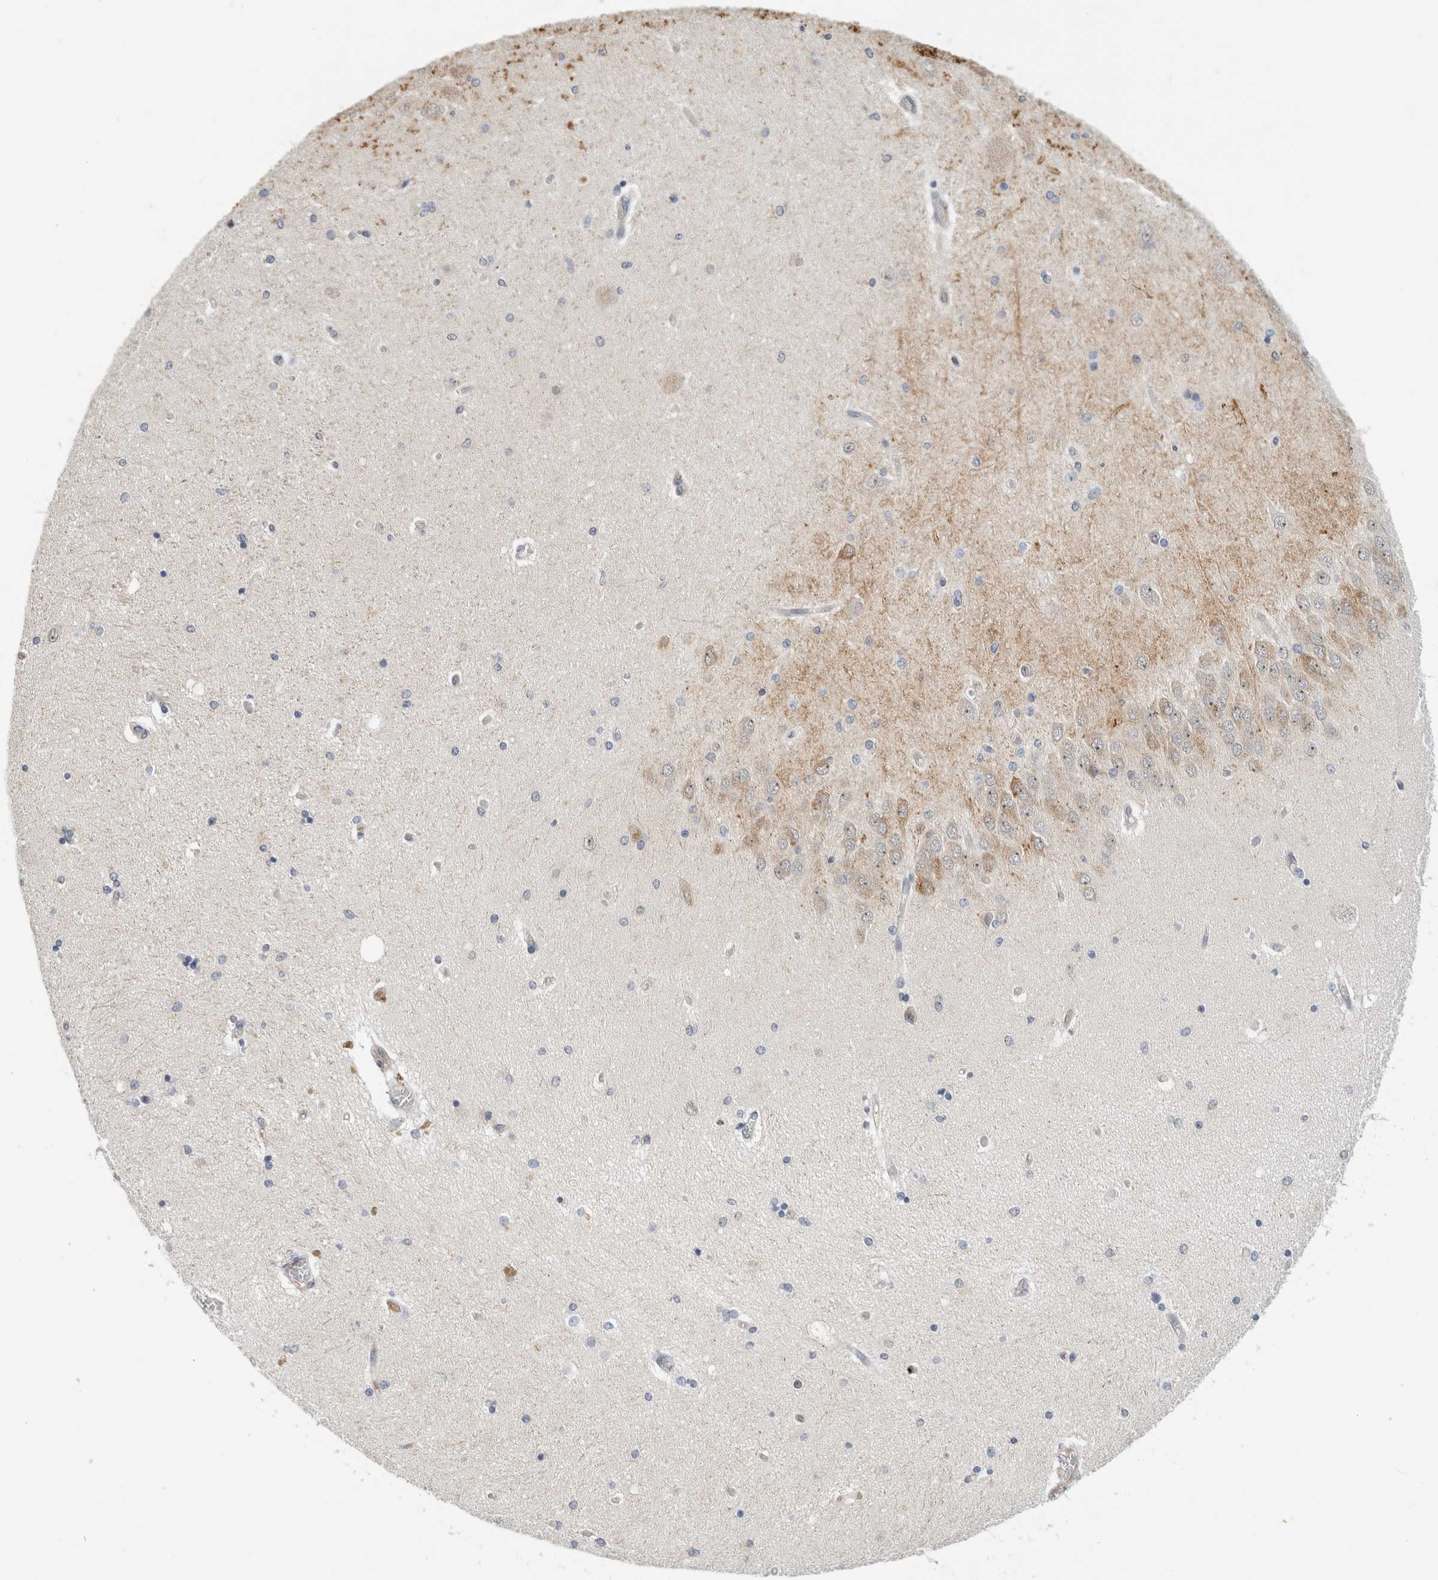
{"staining": {"intensity": "negative", "quantity": "none", "location": "none"}, "tissue": "hippocampus", "cell_type": "Glial cells", "image_type": "normal", "snomed": [{"axis": "morphology", "description": "Normal tissue, NOS"}, {"axis": "topography", "description": "Hippocampus"}], "caption": "Immunohistochemistry (IHC) histopathology image of benign hippocampus: hippocampus stained with DAB shows no significant protein expression in glial cells. (IHC, brightfield microscopy, high magnification).", "gene": "HCN3", "patient": {"sex": "female", "age": 54}}